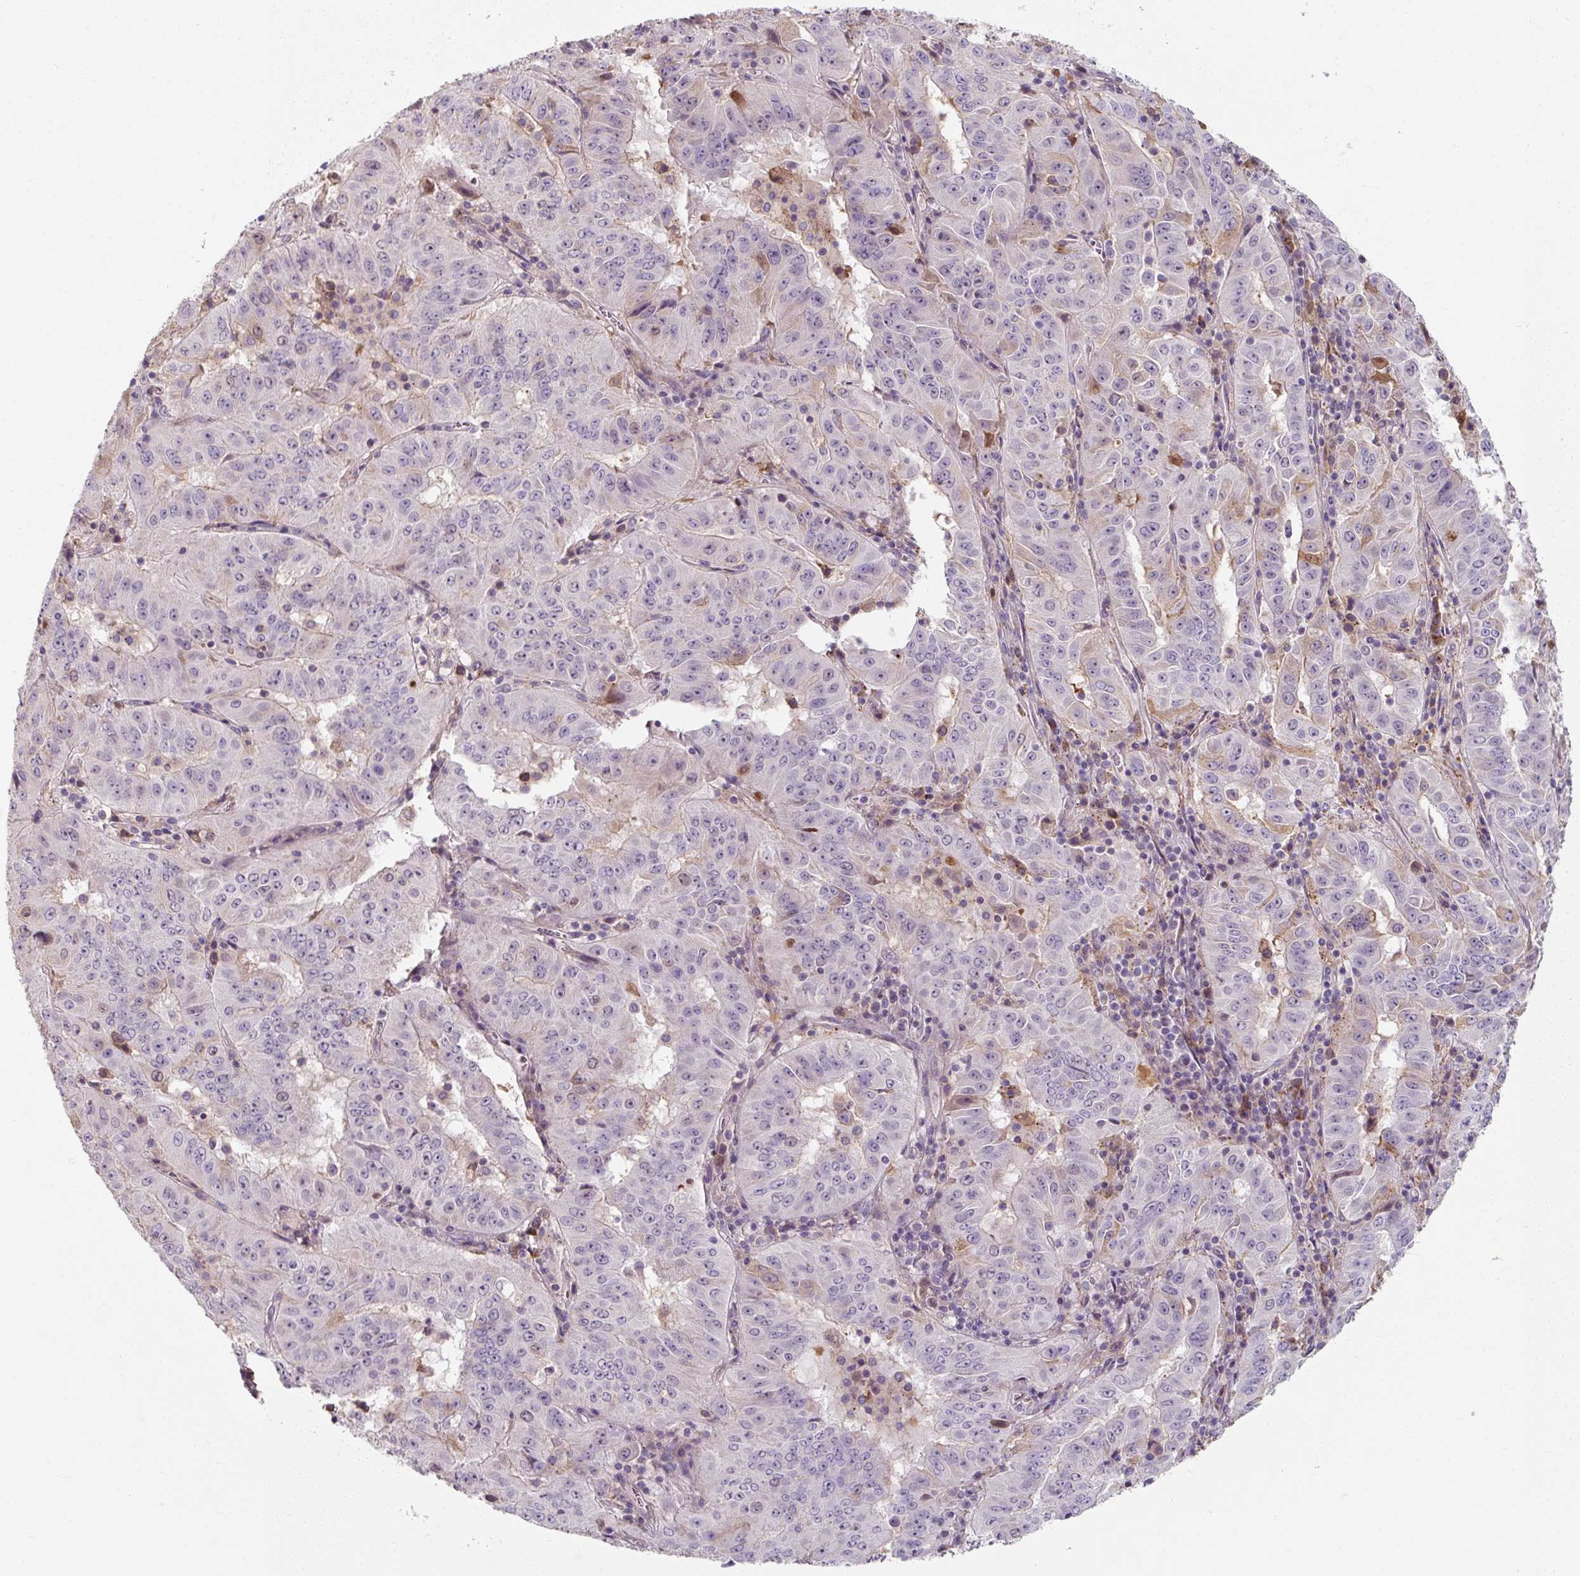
{"staining": {"intensity": "negative", "quantity": "none", "location": "none"}, "tissue": "pancreatic cancer", "cell_type": "Tumor cells", "image_type": "cancer", "snomed": [{"axis": "morphology", "description": "Adenocarcinoma, NOS"}, {"axis": "topography", "description": "Pancreas"}], "caption": "This is a image of IHC staining of pancreatic cancer, which shows no staining in tumor cells. (Immunohistochemistry, brightfield microscopy, high magnification).", "gene": "TSEN54", "patient": {"sex": "male", "age": 63}}